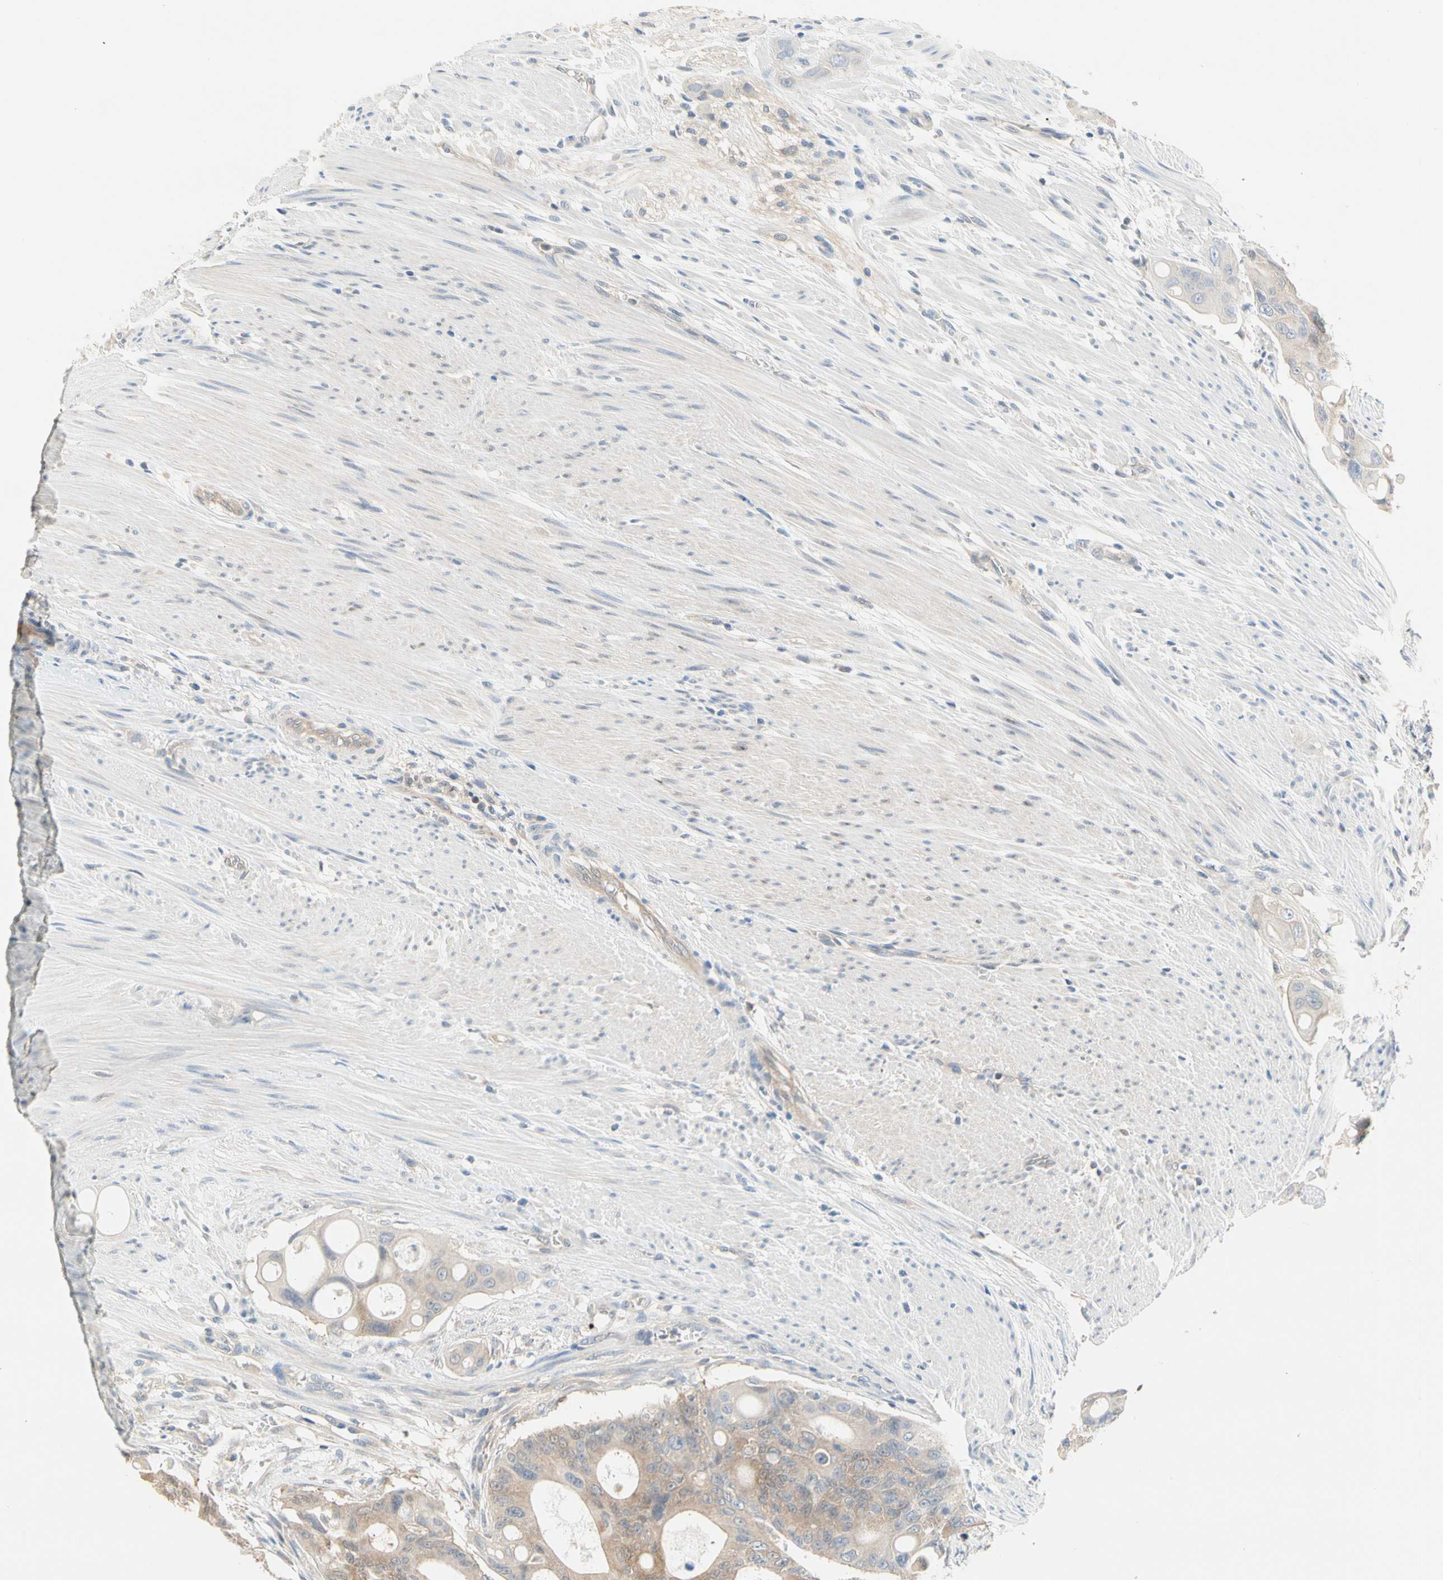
{"staining": {"intensity": "weak", "quantity": ">75%", "location": "cytoplasmic/membranous"}, "tissue": "colorectal cancer", "cell_type": "Tumor cells", "image_type": "cancer", "snomed": [{"axis": "morphology", "description": "Adenocarcinoma, NOS"}, {"axis": "topography", "description": "Colon"}], "caption": "Immunohistochemistry (IHC) photomicrograph of human adenocarcinoma (colorectal) stained for a protein (brown), which exhibits low levels of weak cytoplasmic/membranous expression in approximately >75% of tumor cells.", "gene": "MPI", "patient": {"sex": "female", "age": 57}}